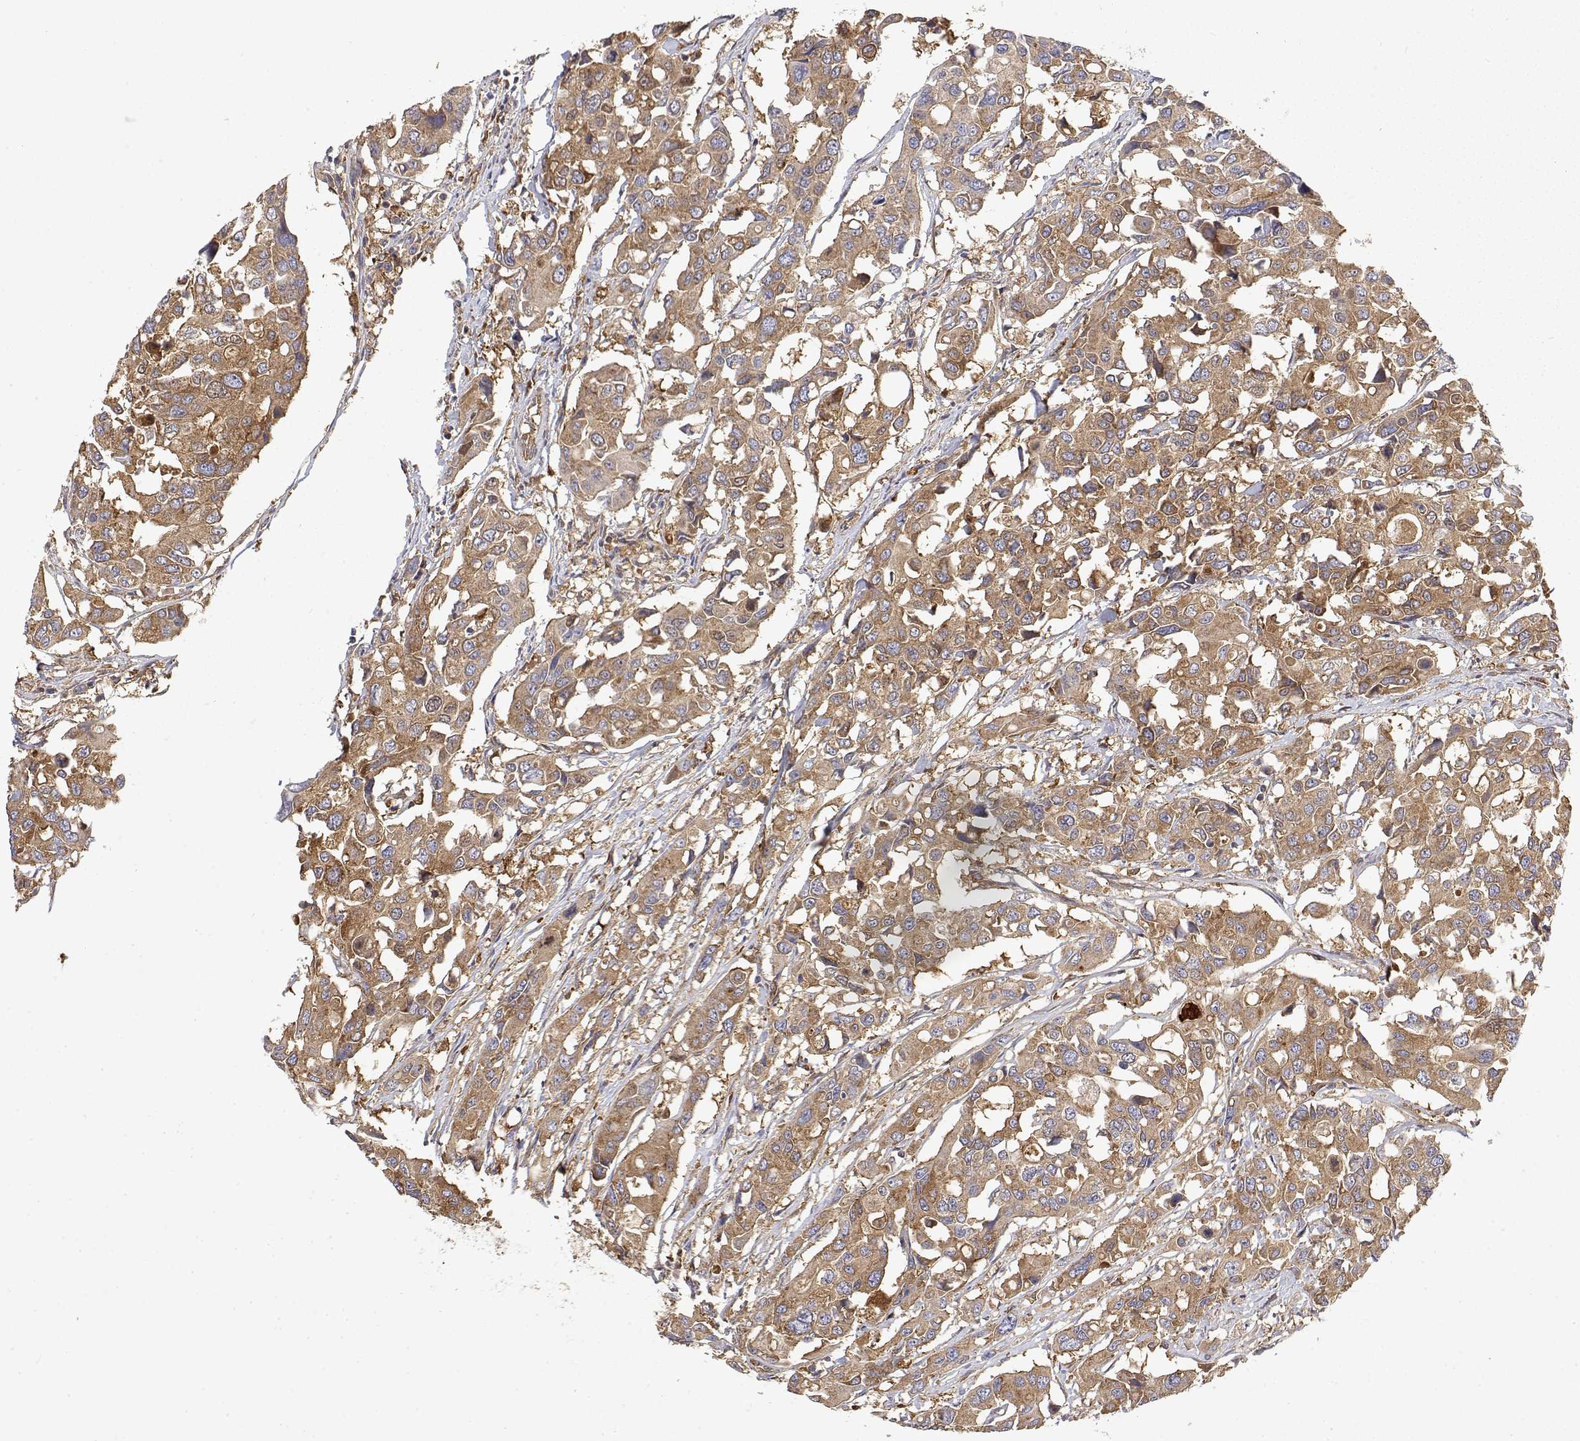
{"staining": {"intensity": "moderate", "quantity": ">75%", "location": "cytoplasmic/membranous"}, "tissue": "colorectal cancer", "cell_type": "Tumor cells", "image_type": "cancer", "snomed": [{"axis": "morphology", "description": "Adenocarcinoma, NOS"}, {"axis": "topography", "description": "Colon"}], "caption": "About >75% of tumor cells in colorectal cancer (adenocarcinoma) display moderate cytoplasmic/membranous protein expression as visualized by brown immunohistochemical staining.", "gene": "PACSIN2", "patient": {"sex": "male", "age": 77}}